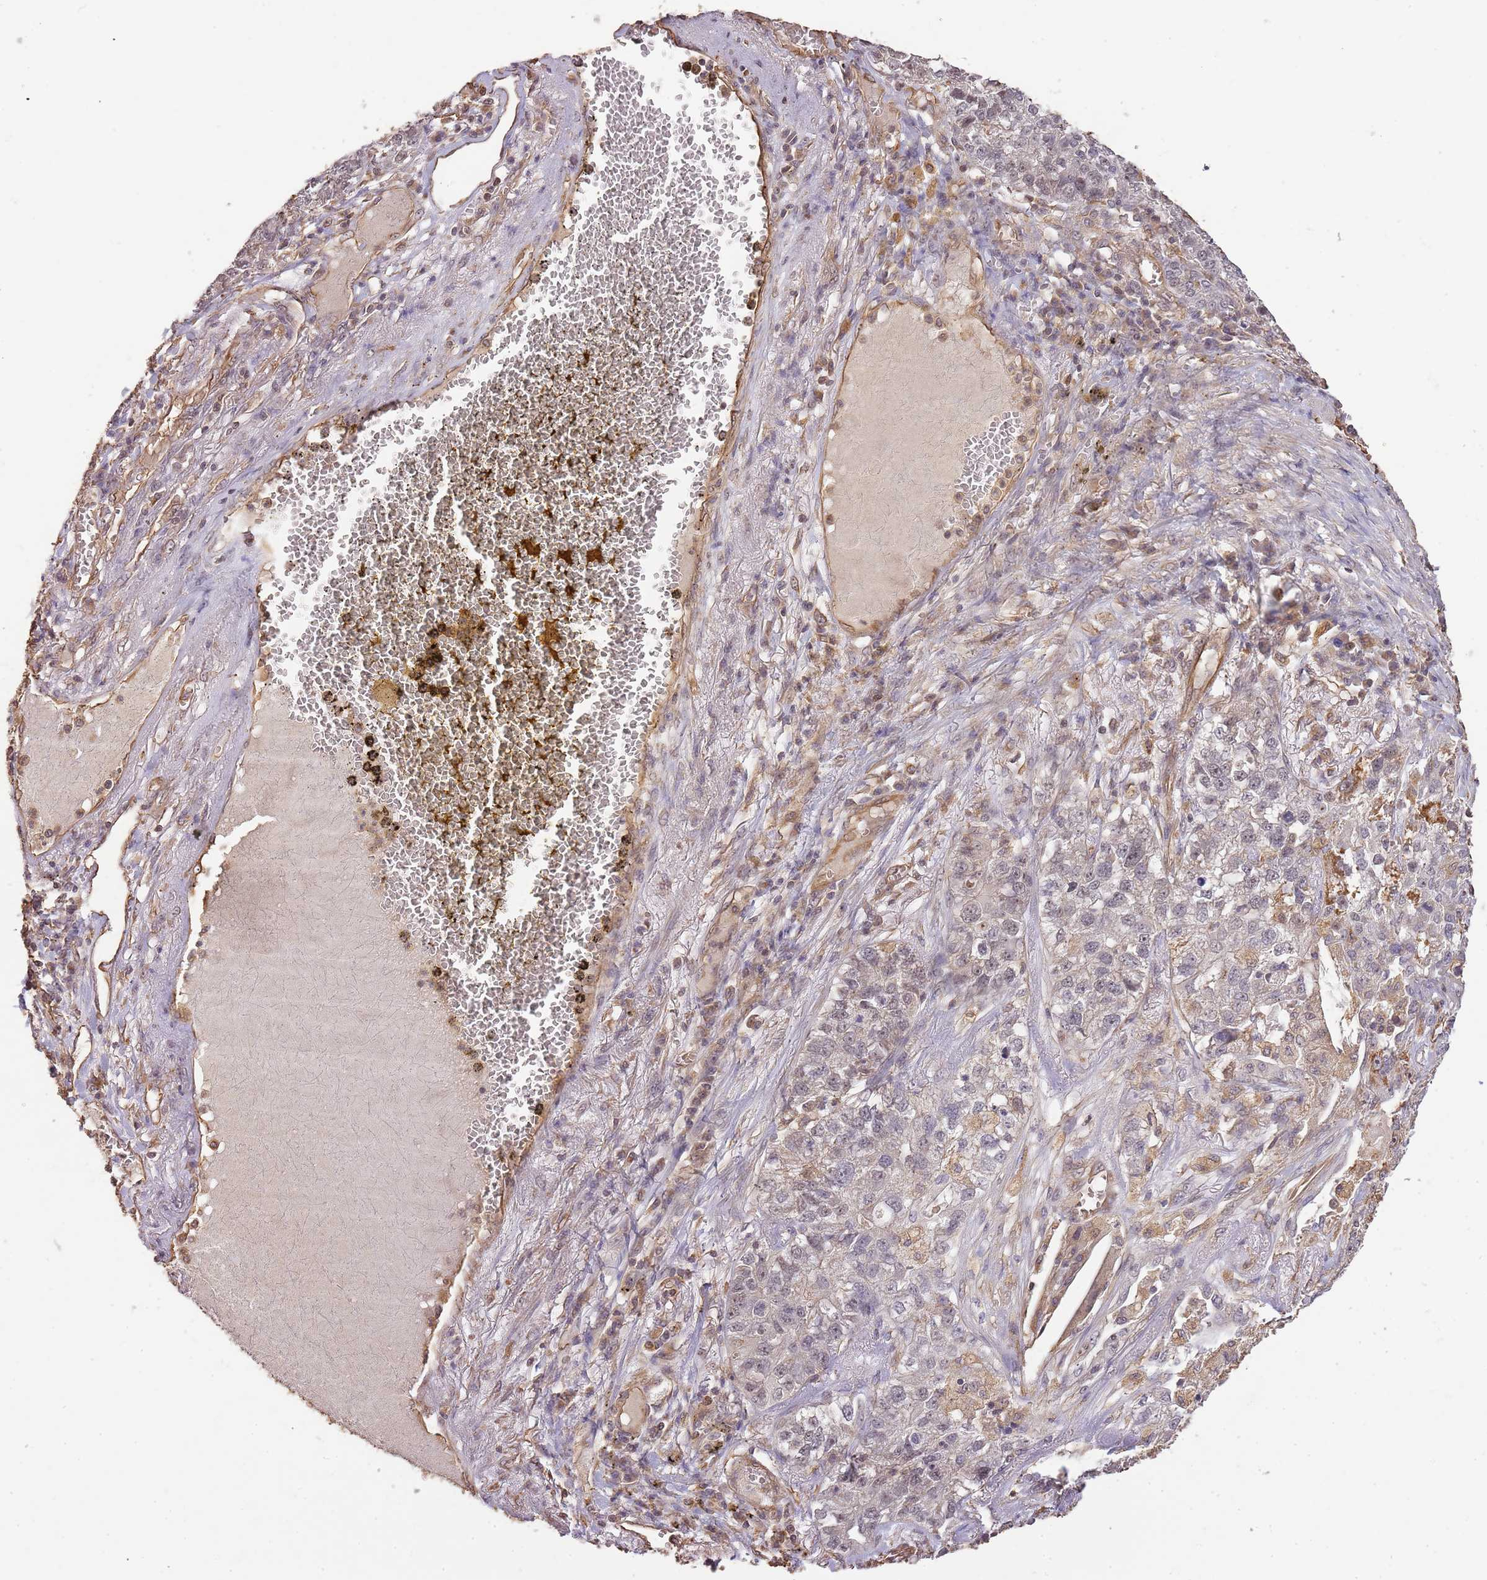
{"staining": {"intensity": "weak", "quantity": "<25%", "location": "nuclear"}, "tissue": "lung cancer", "cell_type": "Tumor cells", "image_type": "cancer", "snomed": [{"axis": "morphology", "description": "Adenocarcinoma, NOS"}, {"axis": "topography", "description": "Lung"}], "caption": "Tumor cells are negative for brown protein staining in lung adenocarcinoma. The staining is performed using DAB brown chromogen with nuclei counter-stained in using hematoxylin.", "gene": "SURF2", "patient": {"sex": "male", "age": 49}}